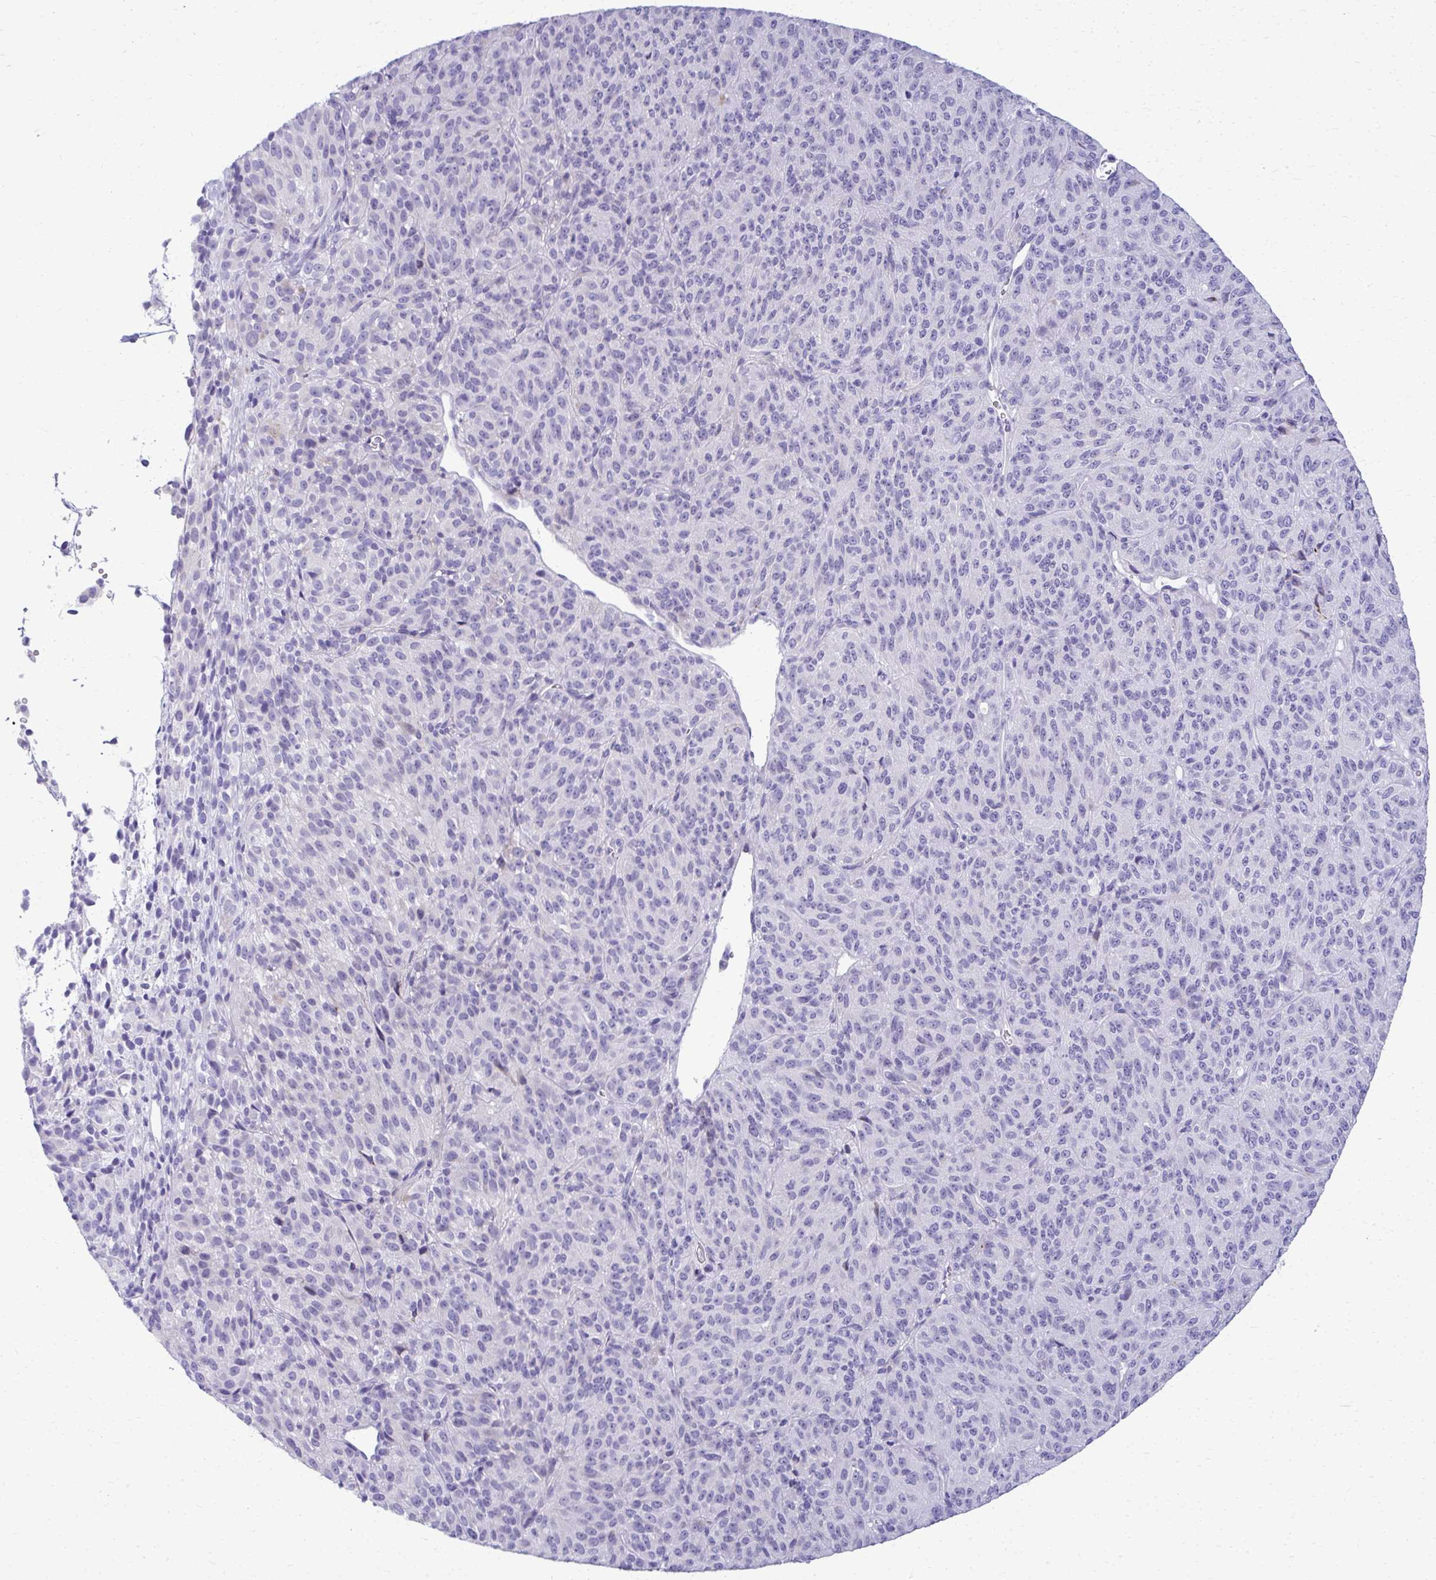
{"staining": {"intensity": "negative", "quantity": "none", "location": "none"}, "tissue": "melanoma", "cell_type": "Tumor cells", "image_type": "cancer", "snomed": [{"axis": "morphology", "description": "Malignant melanoma, Metastatic site"}, {"axis": "topography", "description": "Brain"}], "caption": "Tumor cells show no significant positivity in melanoma. (DAB (3,3'-diaminobenzidine) IHC, high magnification).", "gene": "AIG1", "patient": {"sex": "female", "age": 56}}